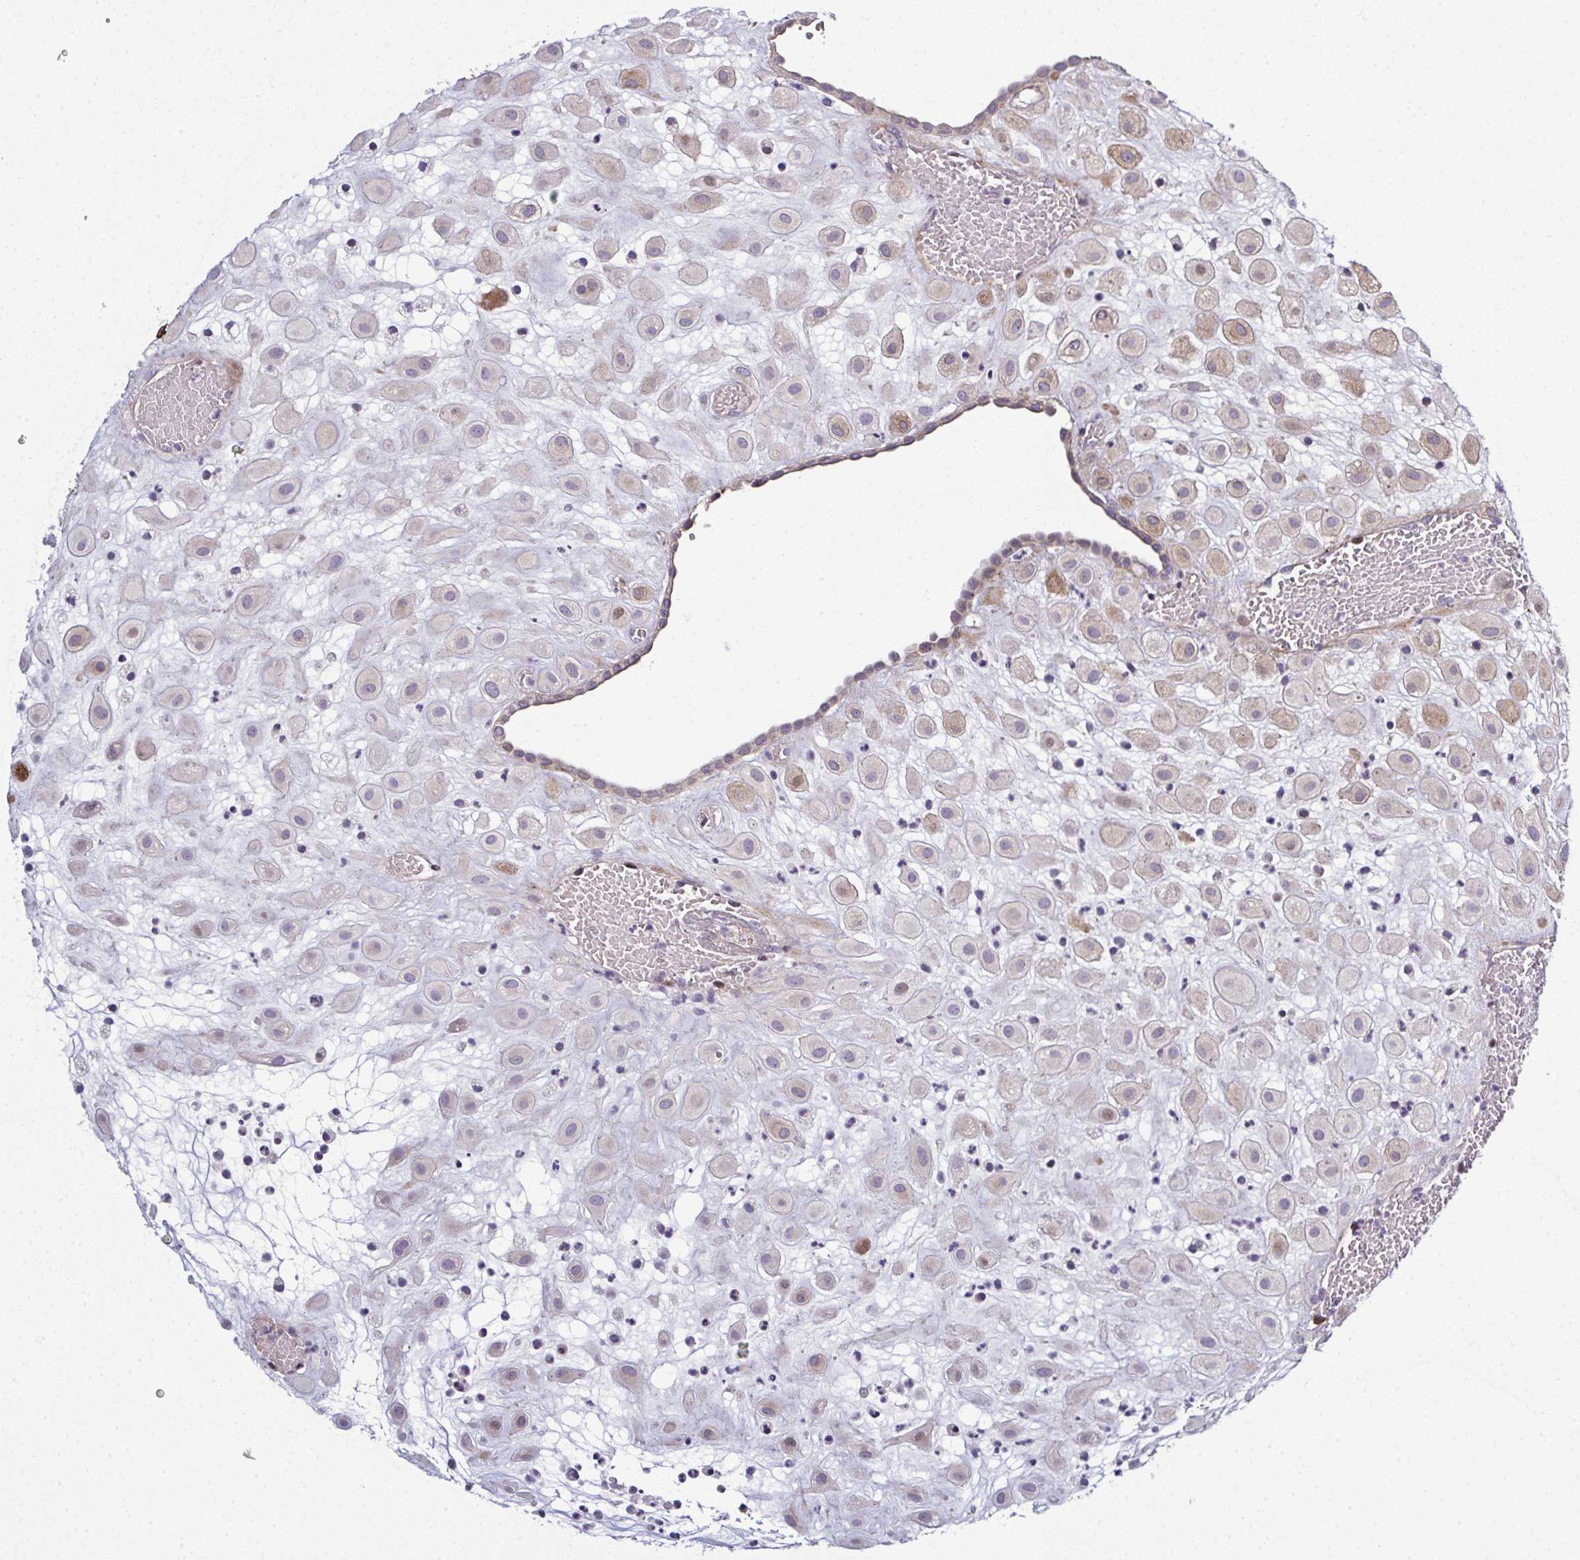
{"staining": {"intensity": "weak", "quantity": "25%-75%", "location": "cytoplasmic/membranous"}, "tissue": "placenta", "cell_type": "Decidual cells", "image_type": "normal", "snomed": [{"axis": "morphology", "description": "Normal tissue, NOS"}, {"axis": "topography", "description": "Placenta"}], "caption": "Weak cytoplasmic/membranous positivity is present in about 25%-75% of decidual cells in benign placenta.", "gene": "ODF1", "patient": {"sex": "female", "age": 24}}